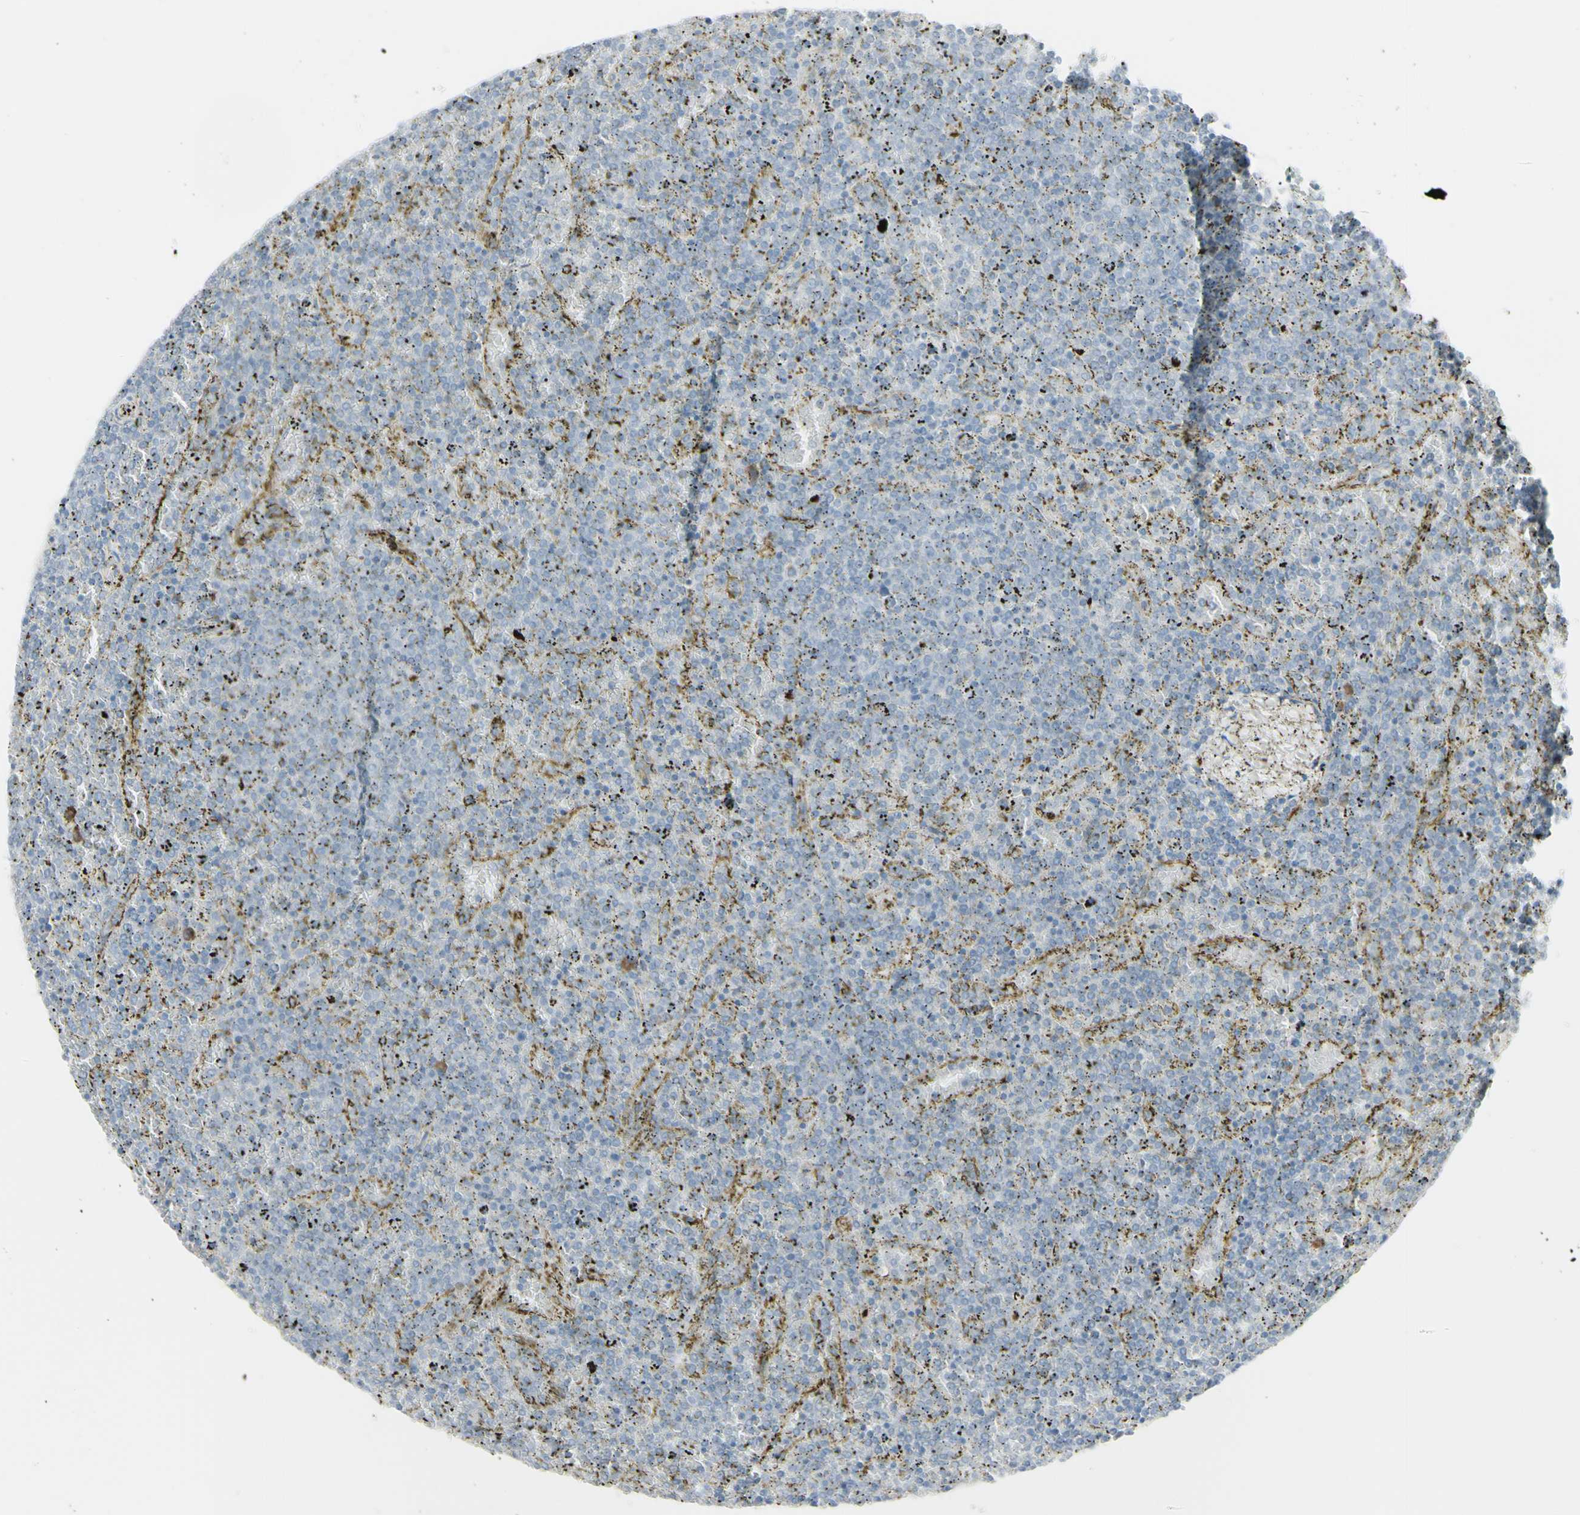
{"staining": {"intensity": "negative", "quantity": "none", "location": "none"}, "tissue": "lymphoma", "cell_type": "Tumor cells", "image_type": "cancer", "snomed": [{"axis": "morphology", "description": "Malignant lymphoma, non-Hodgkin's type, Low grade"}, {"axis": "topography", "description": "Spleen"}], "caption": "Immunohistochemistry (IHC) histopathology image of lymphoma stained for a protein (brown), which reveals no expression in tumor cells.", "gene": "NDST4", "patient": {"sex": "female", "age": 77}}